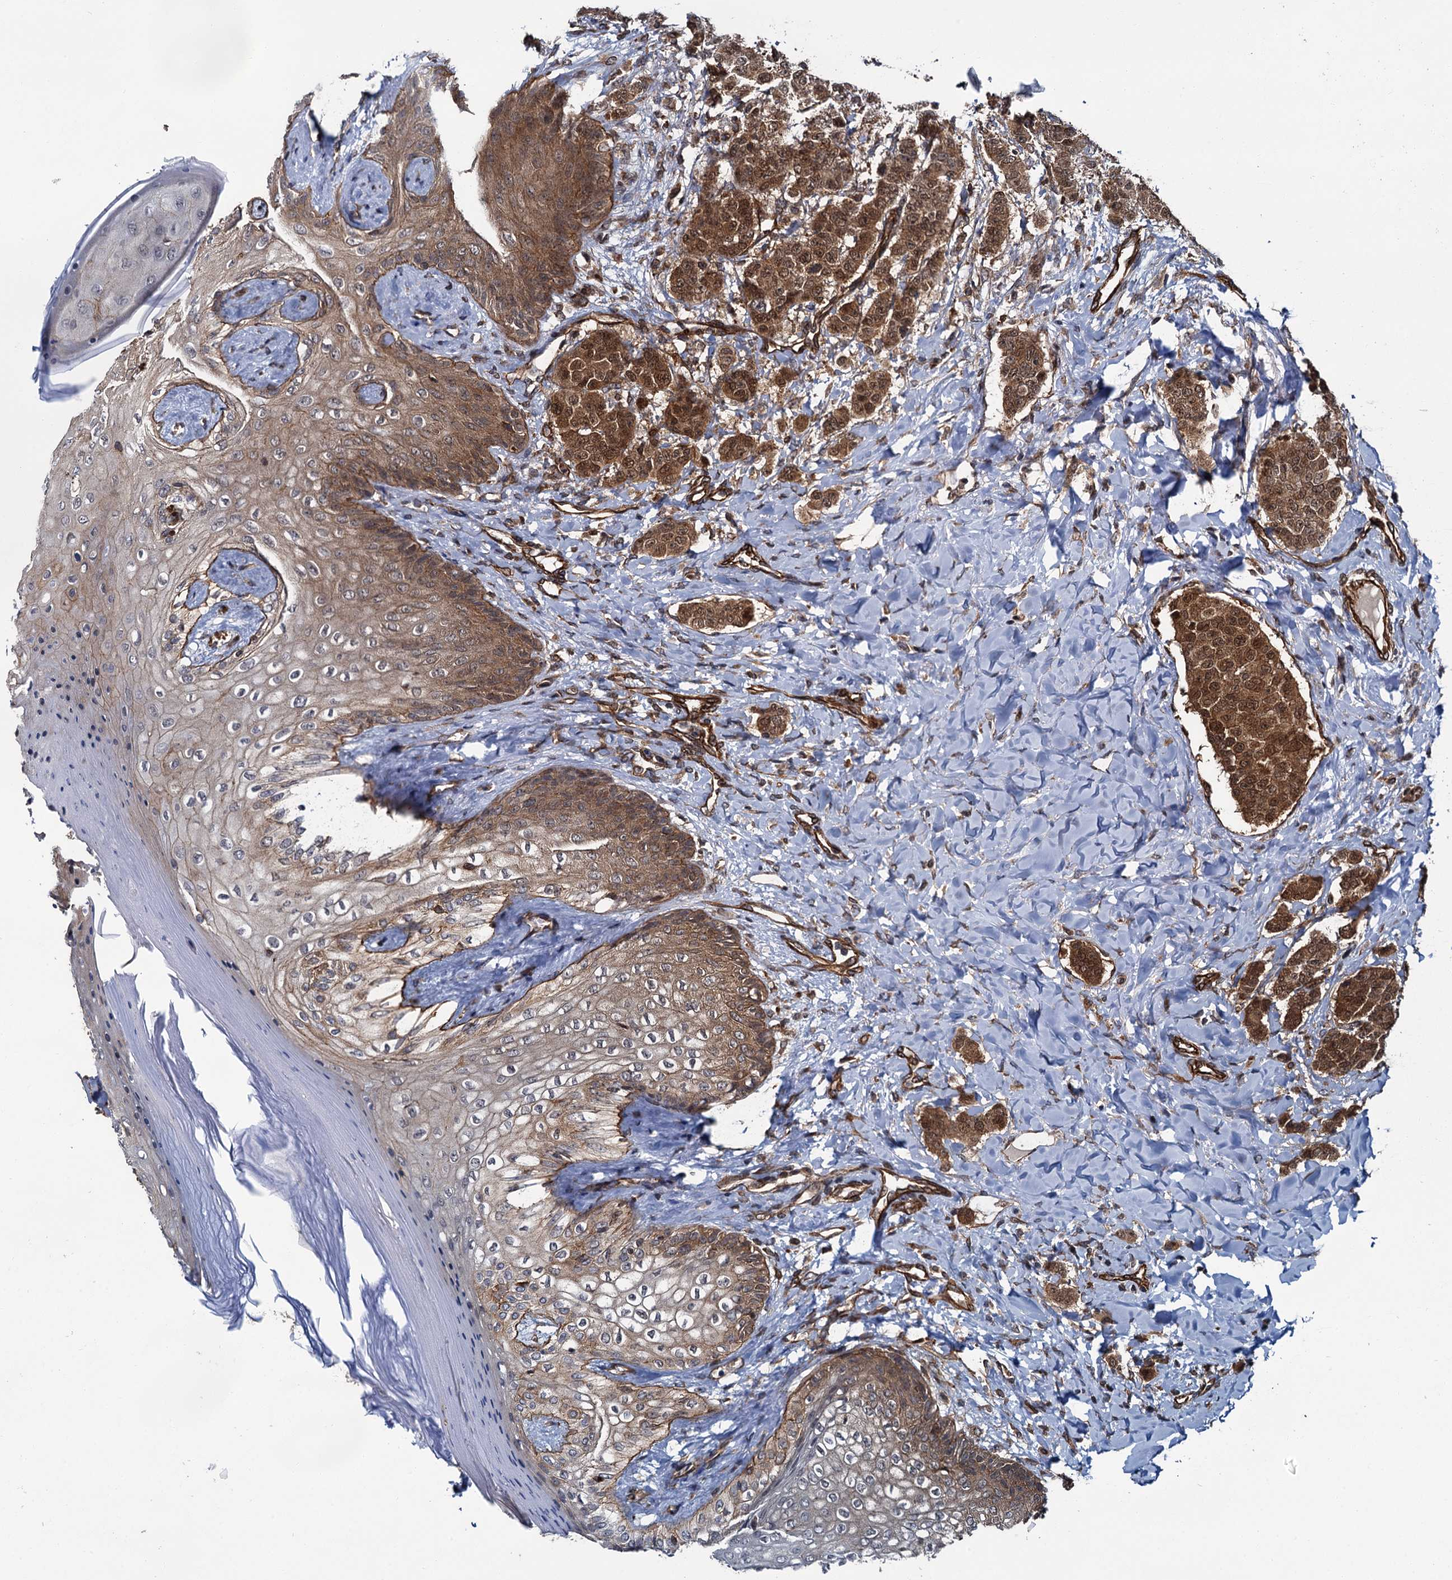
{"staining": {"intensity": "strong", "quantity": ">75%", "location": "cytoplasmic/membranous,nuclear"}, "tissue": "breast cancer", "cell_type": "Tumor cells", "image_type": "cancer", "snomed": [{"axis": "morphology", "description": "Duct carcinoma"}, {"axis": "topography", "description": "Breast"}], "caption": "Protein analysis of invasive ductal carcinoma (breast) tissue displays strong cytoplasmic/membranous and nuclear positivity in about >75% of tumor cells. (IHC, brightfield microscopy, high magnification).", "gene": "ZFYVE19", "patient": {"sex": "female", "age": 40}}